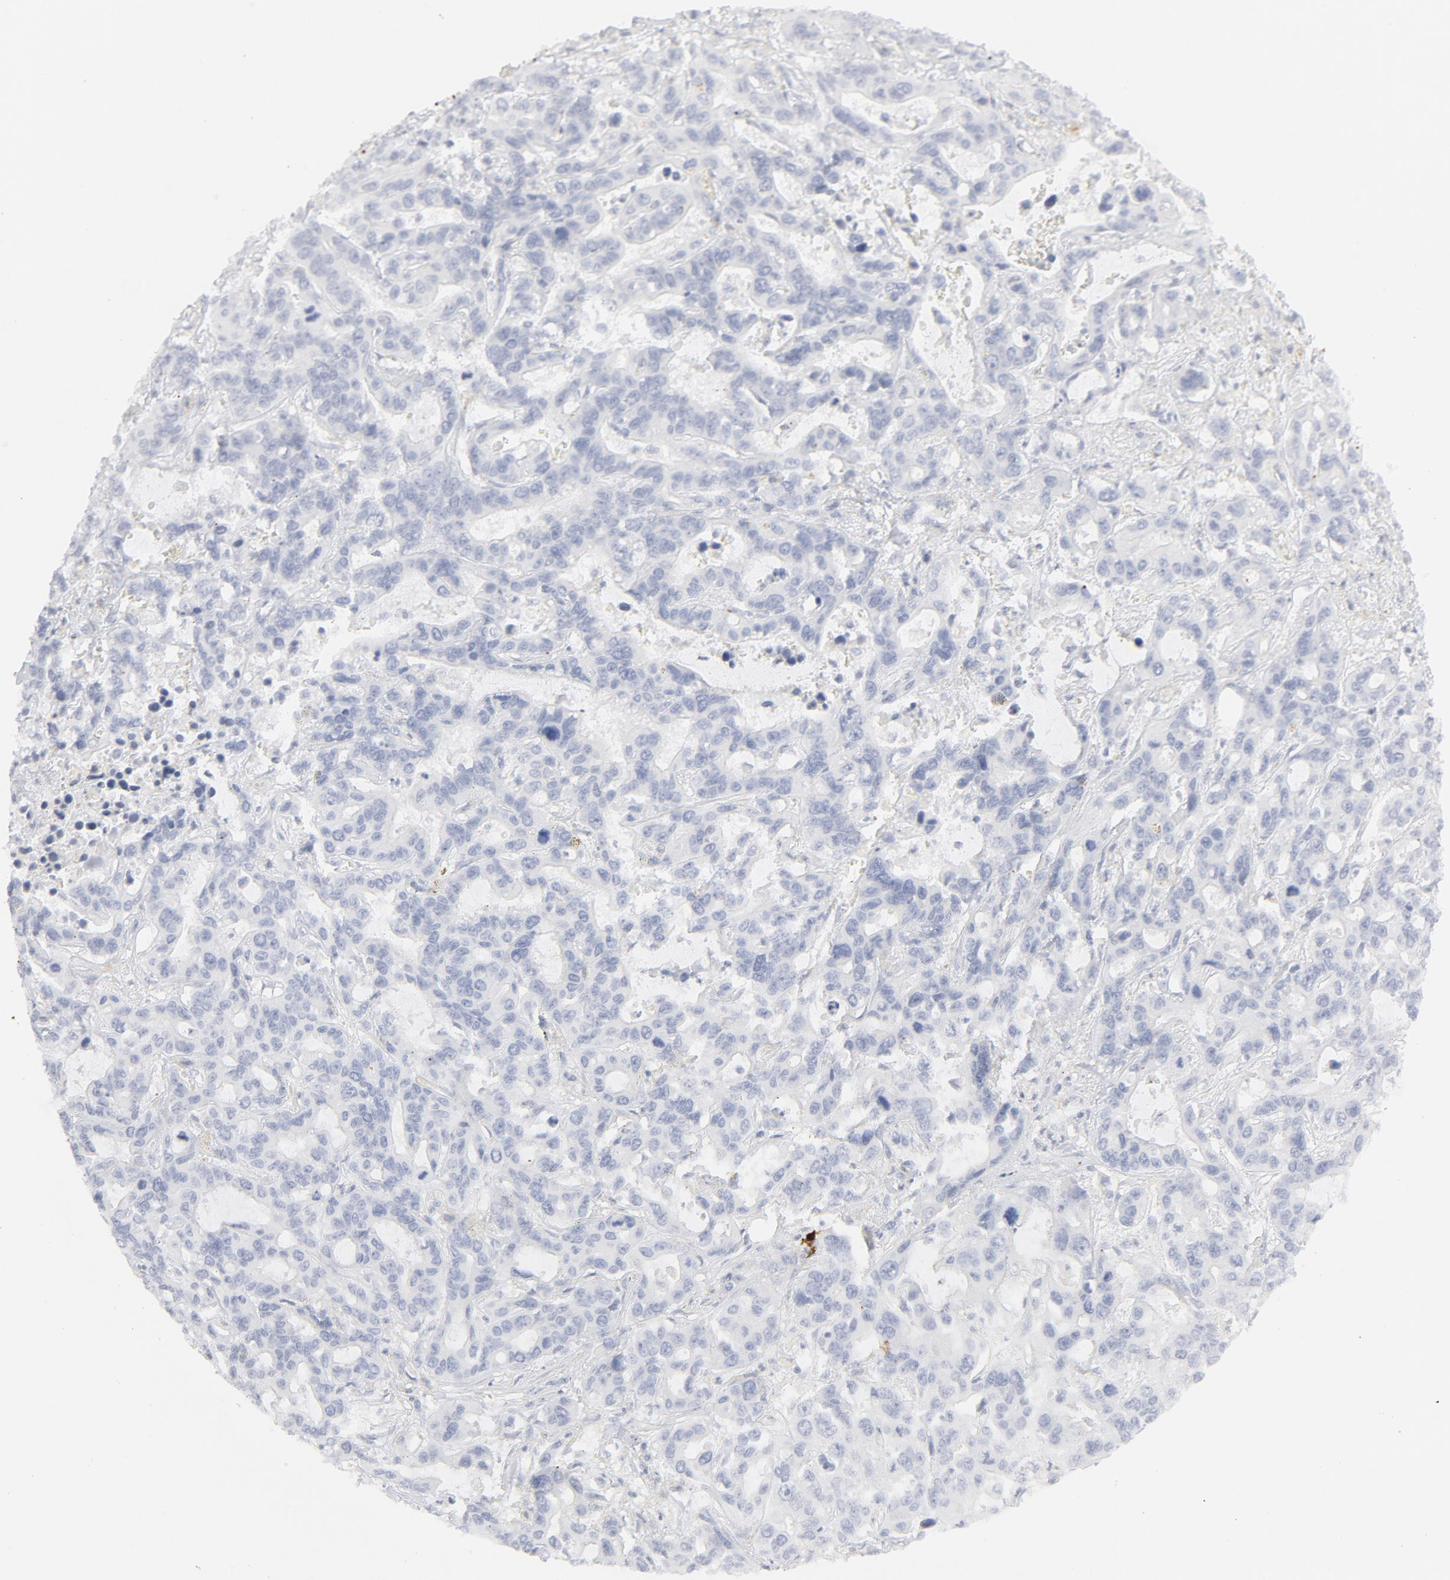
{"staining": {"intensity": "negative", "quantity": "none", "location": "none"}, "tissue": "liver cancer", "cell_type": "Tumor cells", "image_type": "cancer", "snomed": [{"axis": "morphology", "description": "Cholangiocarcinoma"}, {"axis": "topography", "description": "Liver"}], "caption": "Immunohistochemistry (IHC) micrograph of human liver cholangiocarcinoma stained for a protein (brown), which exhibits no expression in tumor cells.", "gene": "CCR7", "patient": {"sex": "female", "age": 65}}